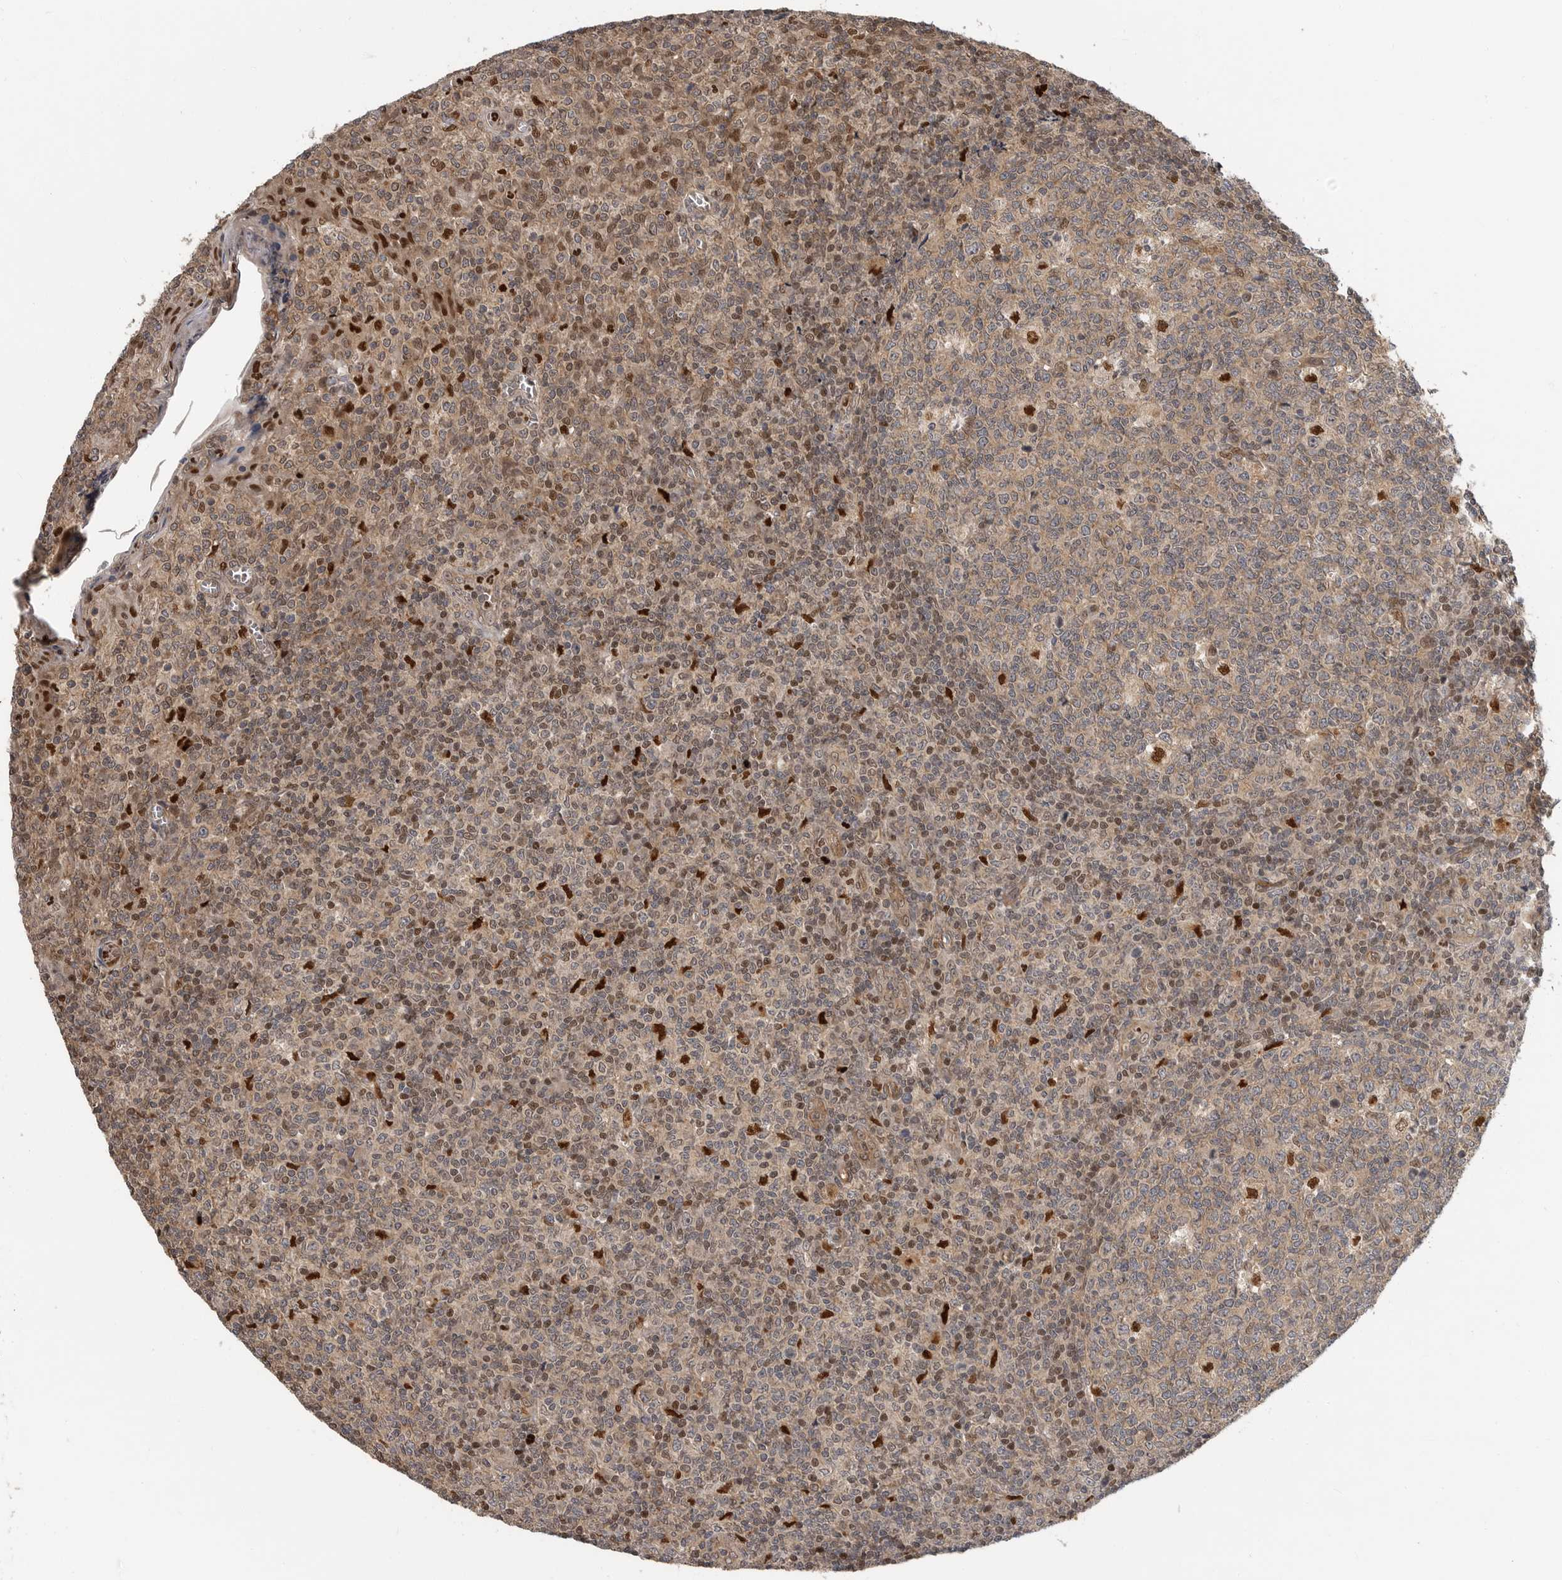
{"staining": {"intensity": "moderate", "quantity": ">75%", "location": "cytoplasmic/membranous"}, "tissue": "tonsil", "cell_type": "Germinal center cells", "image_type": "normal", "snomed": [{"axis": "morphology", "description": "Normal tissue, NOS"}, {"axis": "topography", "description": "Tonsil"}], "caption": "Immunohistochemical staining of benign human tonsil shows >75% levels of moderate cytoplasmic/membranous protein staining in approximately >75% of germinal center cells.", "gene": "STRAP", "patient": {"sex": "female", "age": 19}}